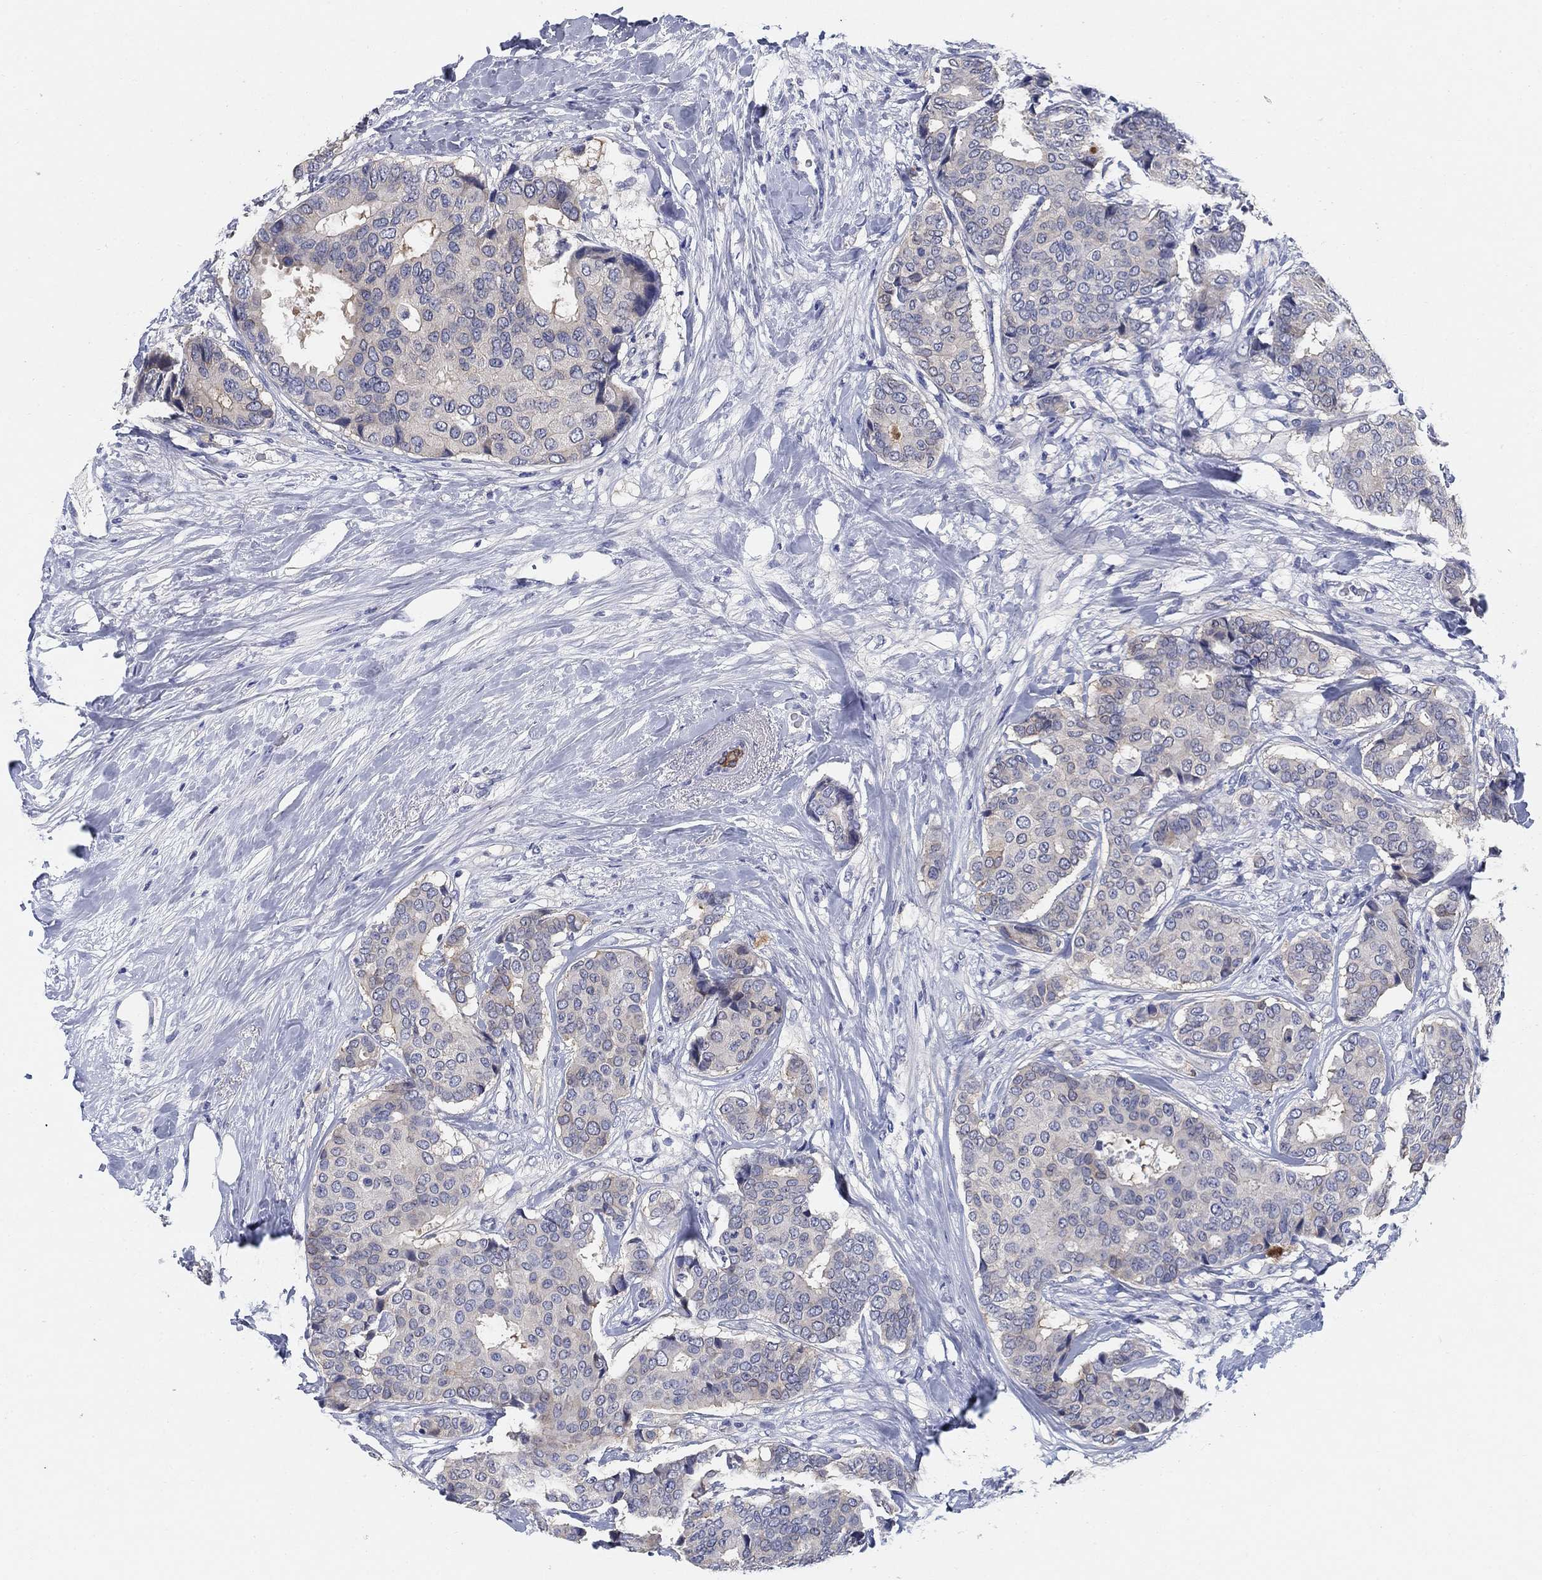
{"staining": {"intensity": "negative", "quantity": "none", "location": "none"}, "tissue": "breast cancer", "cell_type": "Tumor cells", "image_type": "cancer", "snomed": [{"axis": "morphology", "description": "Duct carcinoma"}, {"axis": "topography", "description": "Breast"}], "caption": "Immunohistochemical staining of breast cancer shows no significant positivity in tumor cells.", "gene": "CLUL1", "patient": {"sex": "female", "age": 75}}